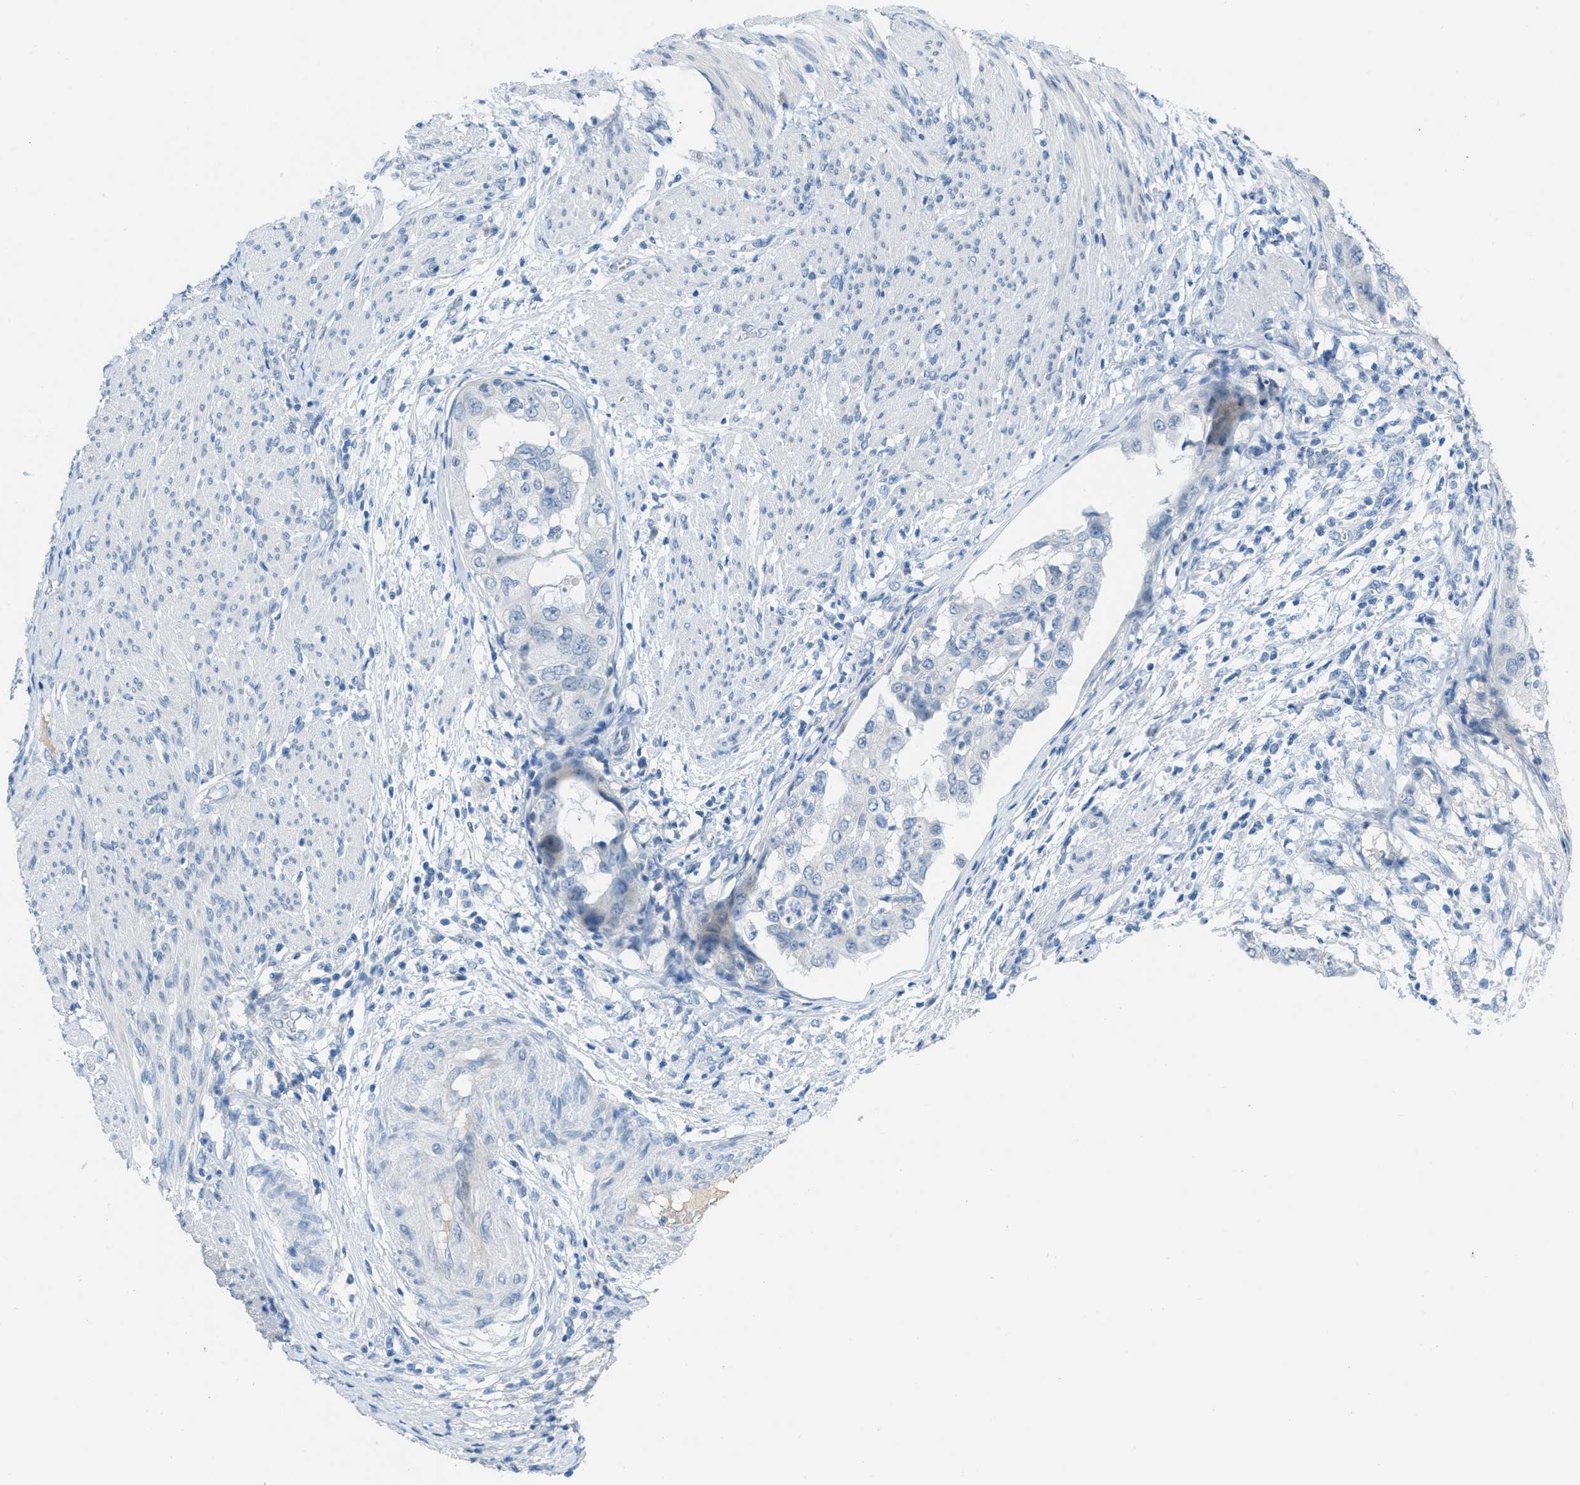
{"staining": {"intensity": "negative", "quantity": "none", "location": "none"}, "tissue": "endometrial cancer", "cell_type": "Tumor cells", "image_type": "cancer", "snomed": [{"axis": "morphology", "description": "Adenocarcinoma, NOS"}, {"axis": "topography", "description": "Endometrium"}], "caption": "Tumor cells show no significant protein expression in endometrial cancer. Brightfield microscopy of immunohistochemistry (IHC) stained with DAB (brown) and hematoxylin (blue), captured at high magnification.", "gene": "HSF2", "patient": {"sex": "female", "age": 85}}